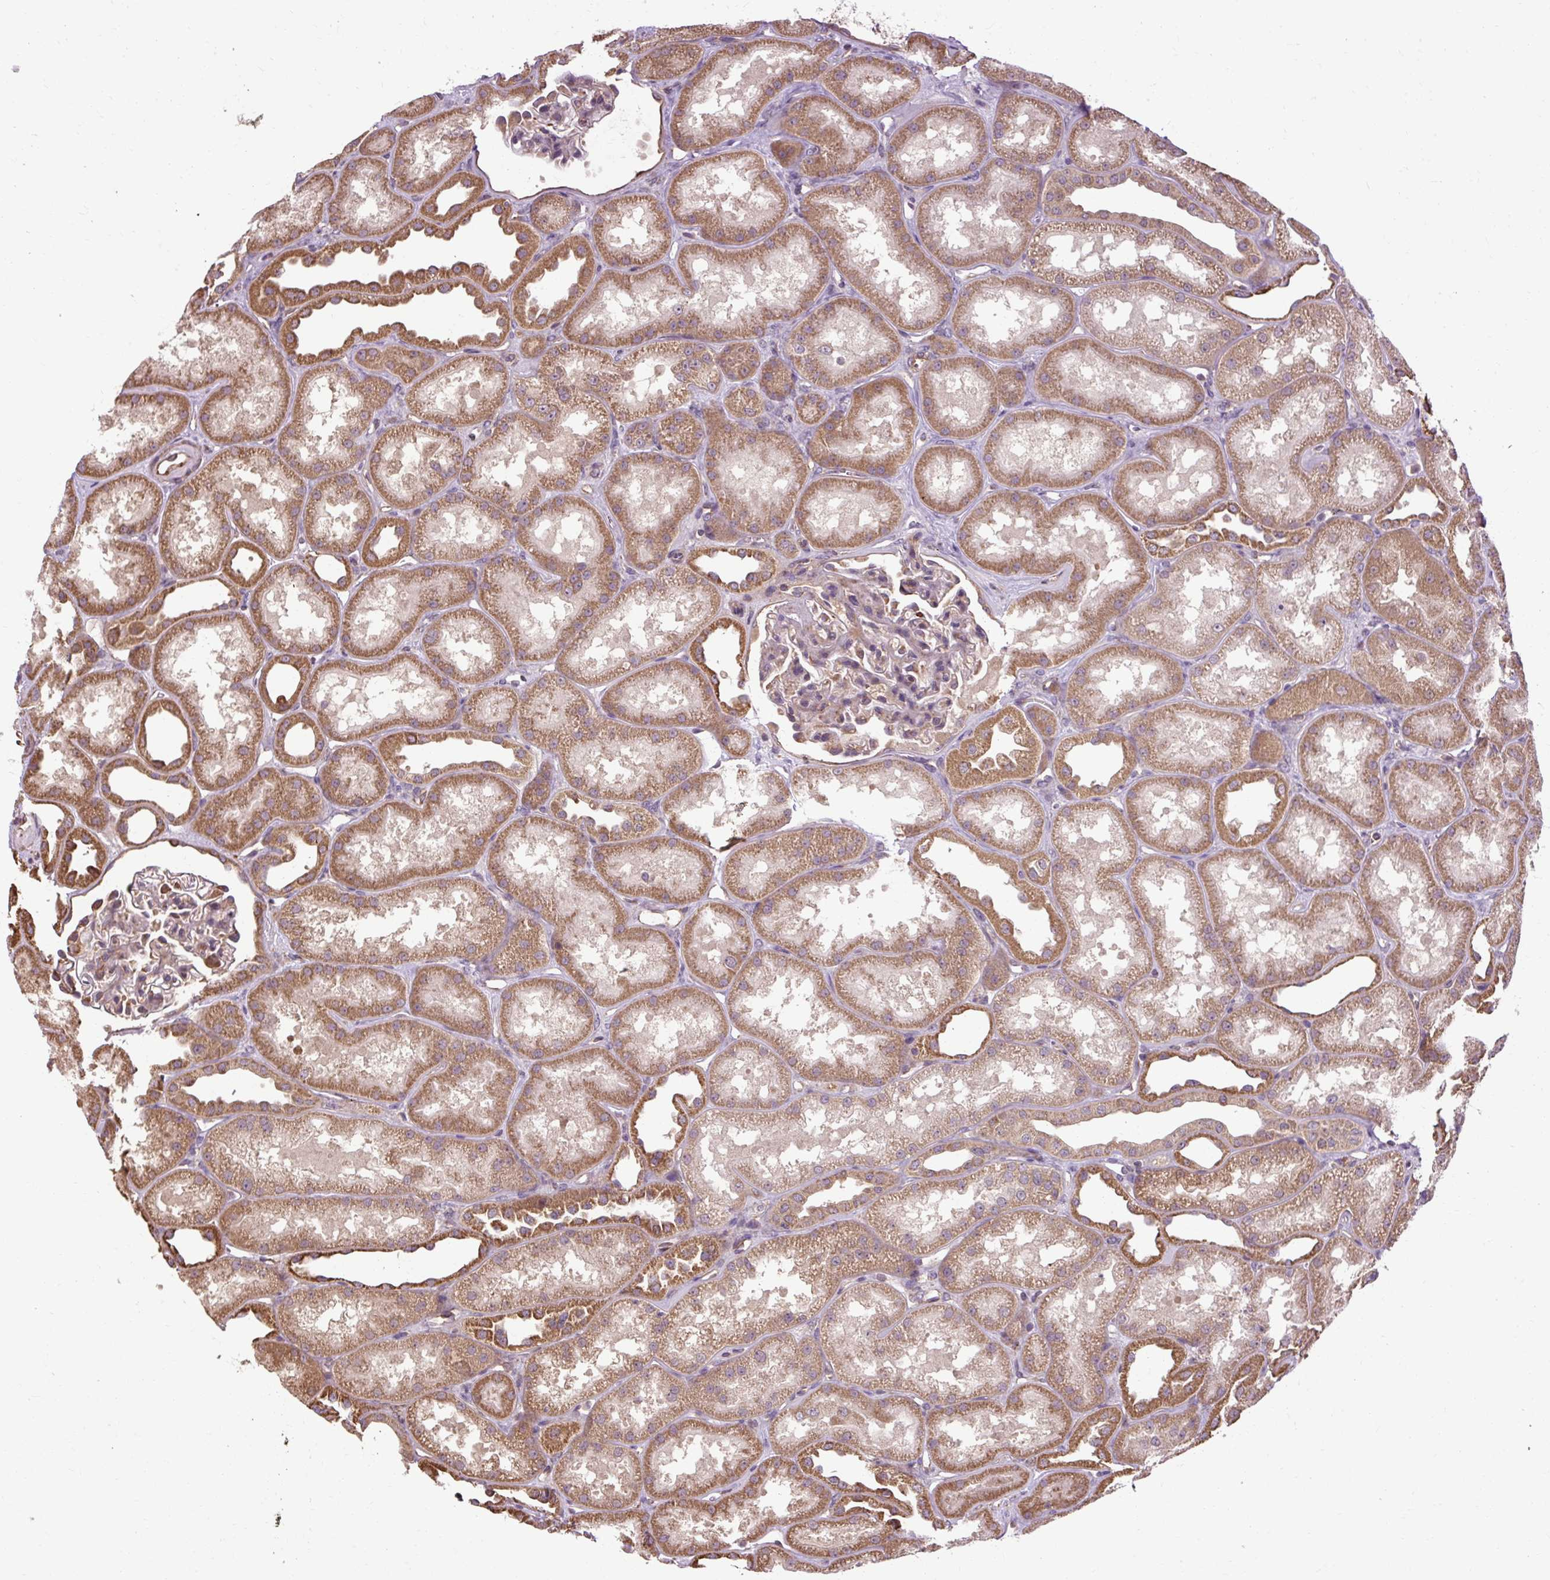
{"staining": {"intensity": "negative", "quantity": "none", "location": "none"}, "tissue": "kidney", "cell_type": "Cells in glomeruli", "image_type": "normal", "snomed": [{"axis": "morphology", "description": "Normal tissue, NOS"}, {"axis": "topography", "description": "Kidney"}], "caption": "Cells in glomeruli show no significant protein positivity in benign kidney. (Brightfield microscopy of DAB (3,3'-diaminobenzidine) immunohistochemistry at high magnification).", "gene": "FLRT1", "patient": {"sex": "male", "age": 61}}